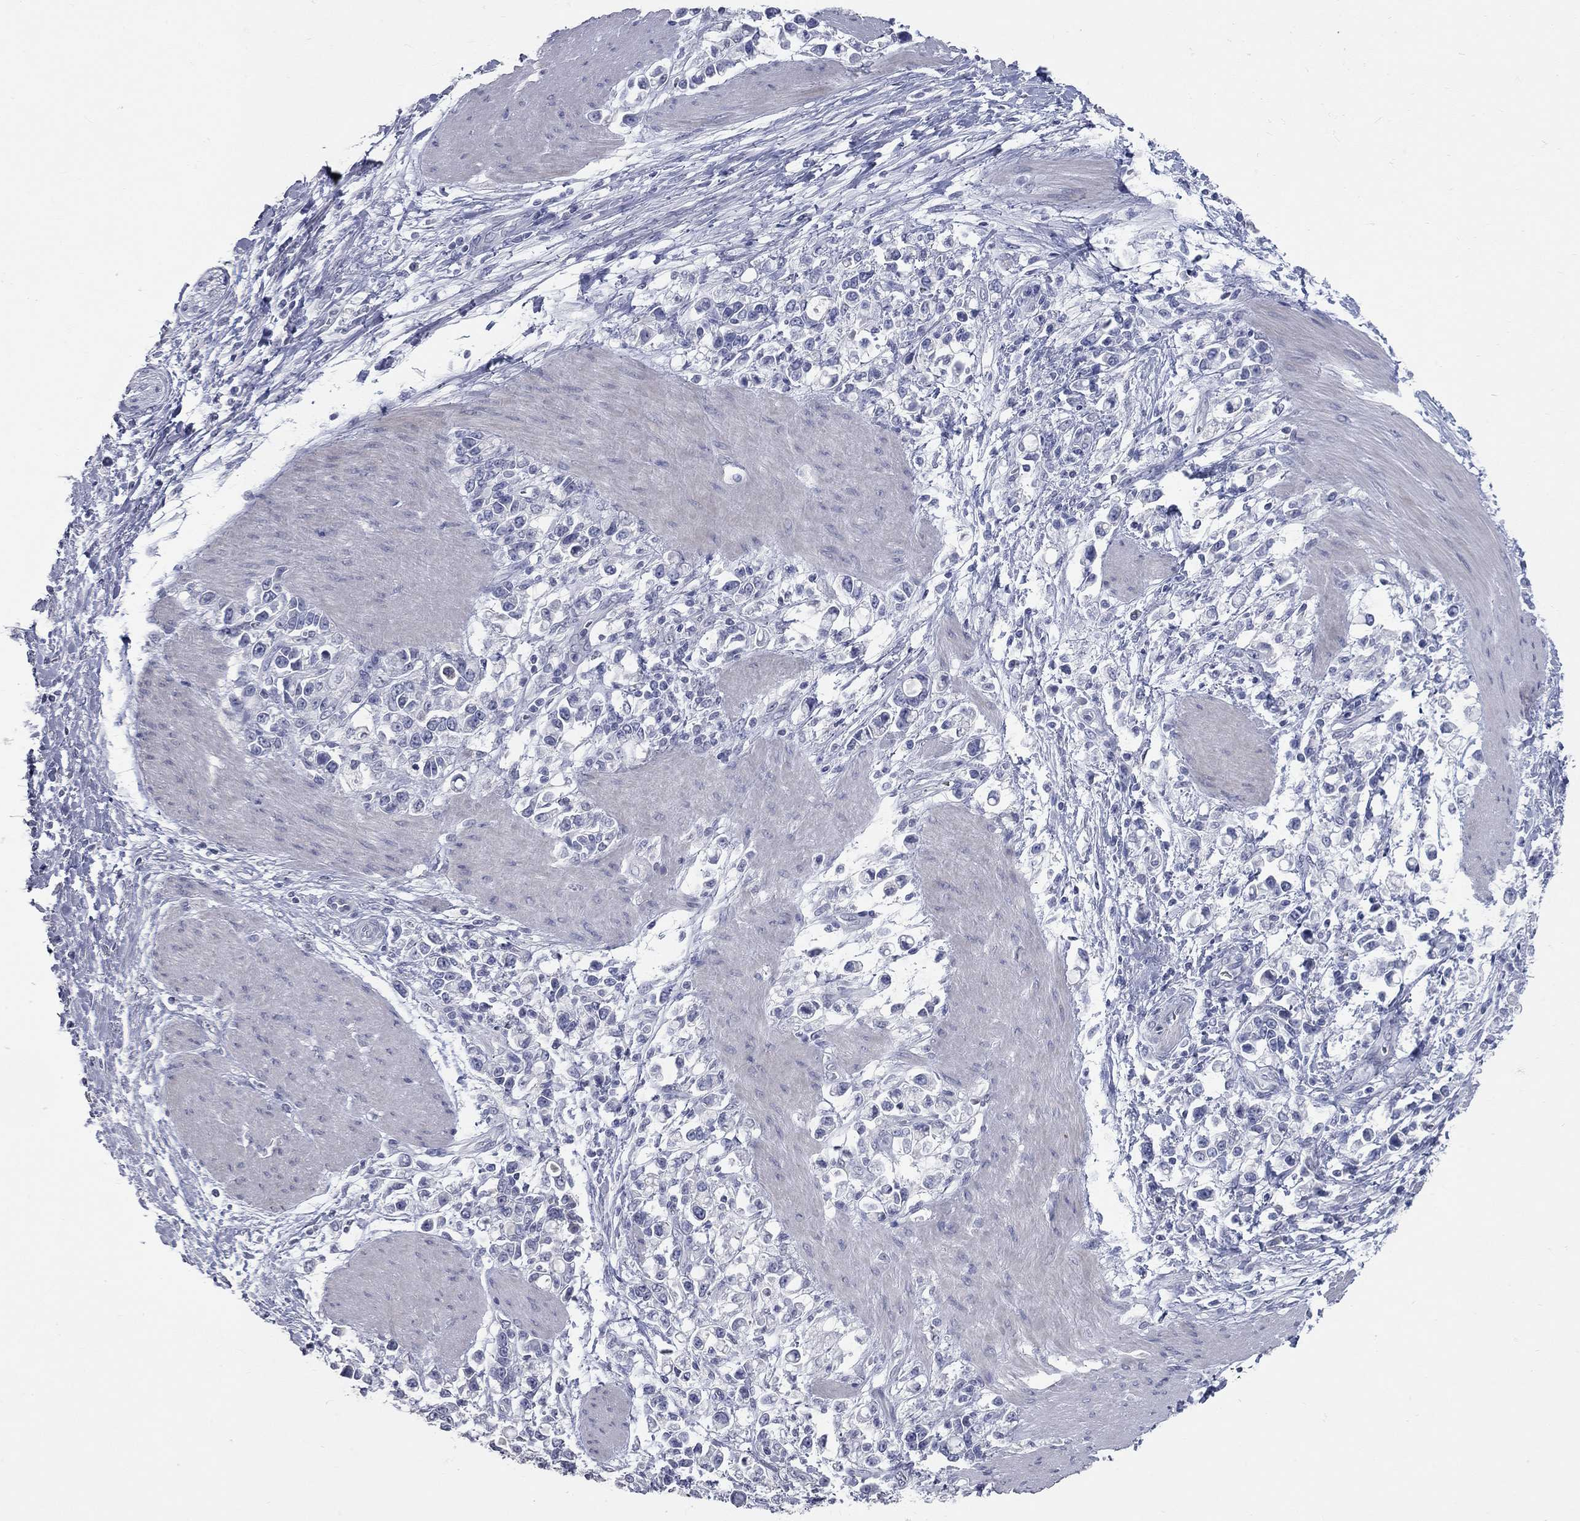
{"staining": {"intensity": "negative", "quantity": "none", "location": "none"}, "tissue": "stomach cancer", "cell_type": "Tumor cells", "image_type": "cancer", "snomed": [{"axis": "morphology", "description": "Adenocarcinoma, NOS"}, {"axis": "topography", "description": "Stomach"}], "caption": "IHC micrograph of neoplastic tissue: human adenocarcinoma (stomach) stained with DAB exhibits no significant protein staining in tumor cells.", "gene": "SYT12", "patient": {"sex": "male", "age": 63}}